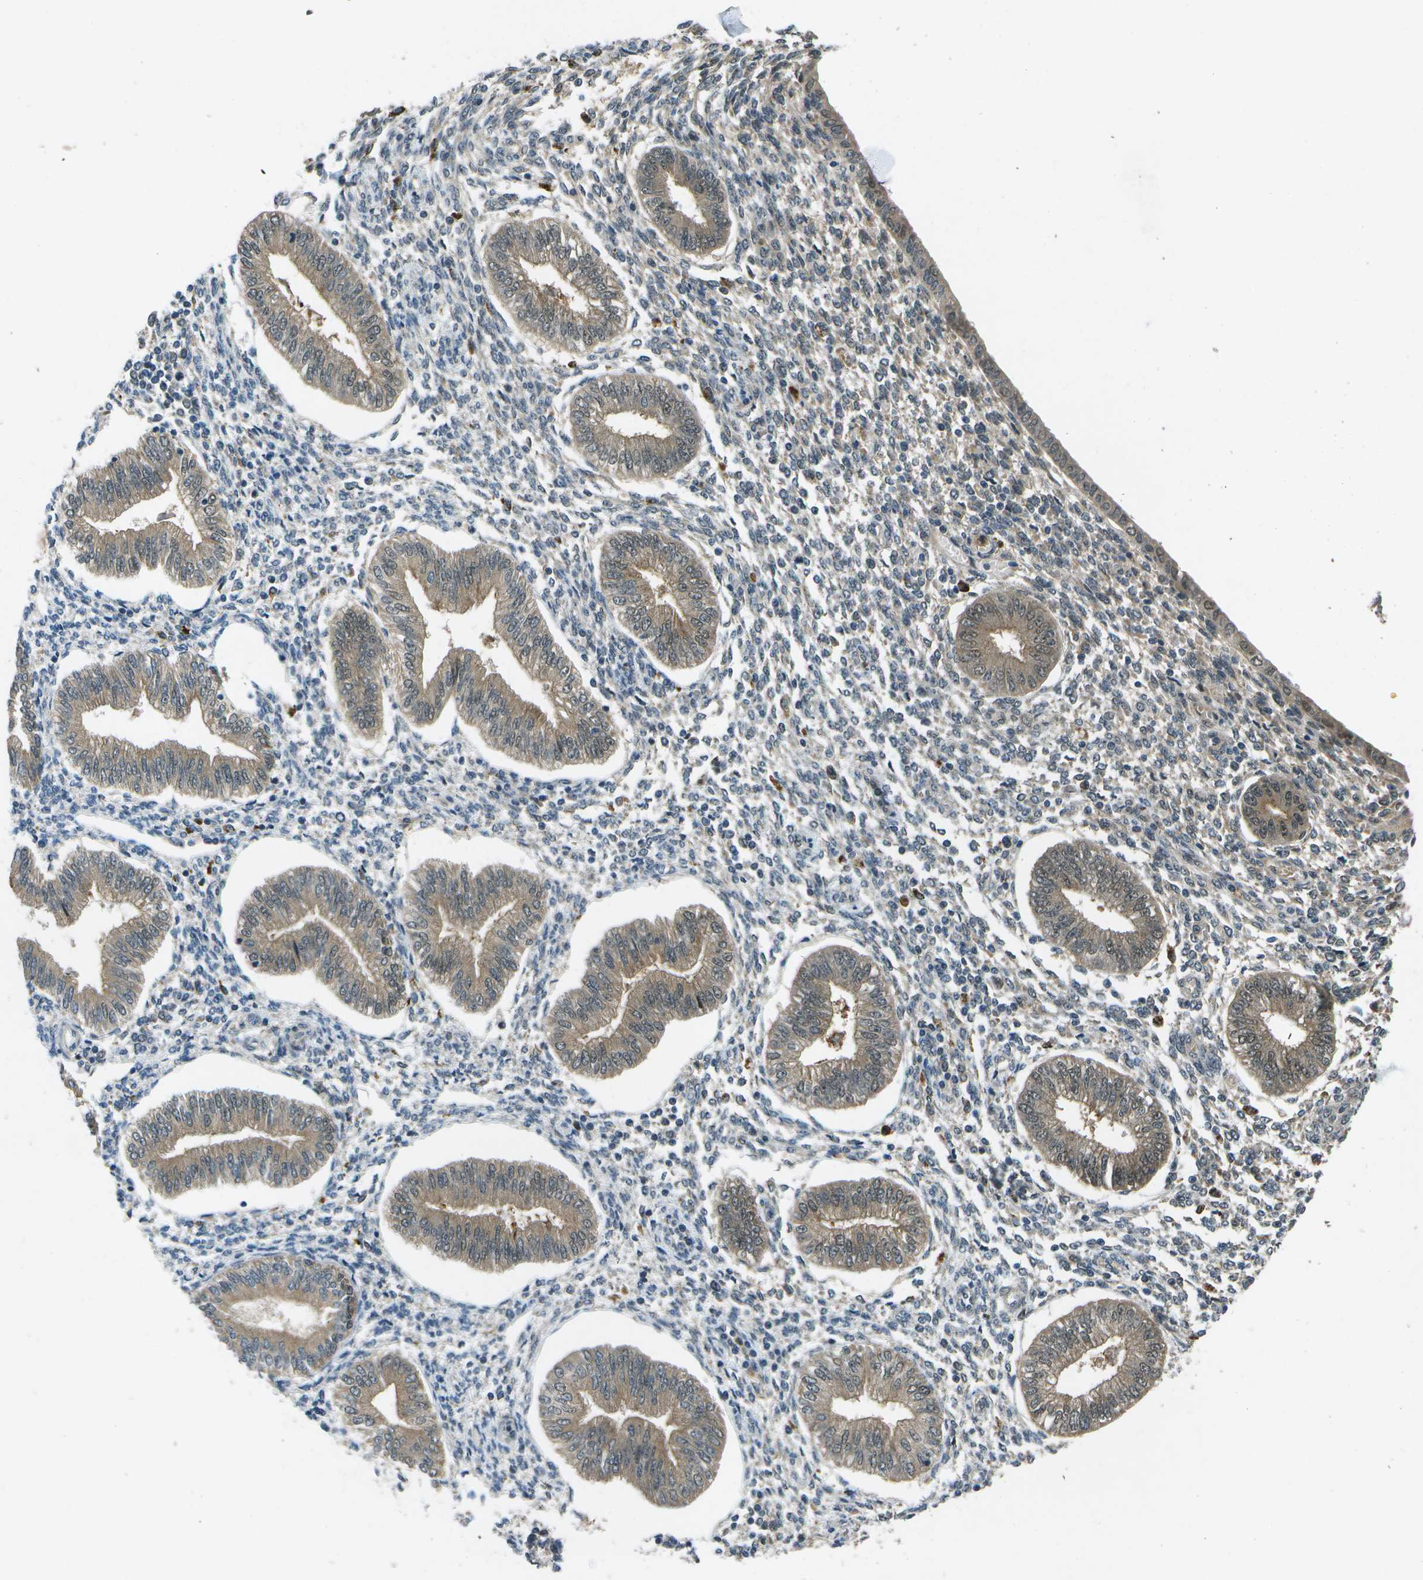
{"staining": {"intensity": "strong", "quantity": "25%-75%", "location": "nuclear"}, "tissue": "endometrium", "cell_type": "Cells in endometrial stroma", "image_type": "normal", "snomed": [{"axis": "morphology", "description": "Normal tissue, NOS"}, {"axis": "topography", "description": "Endometrium"}], "caption": "This histopathology image reveals normal endometrium stained with immunohistochemistry (IHC) to label a protein in brown. The nuclear of cells in endometrial stroma show strong positivity for the protein. Nuclei are counter-stained blue.", "gene": "GANC", "patient": {"sex": "female", "age": 50}}